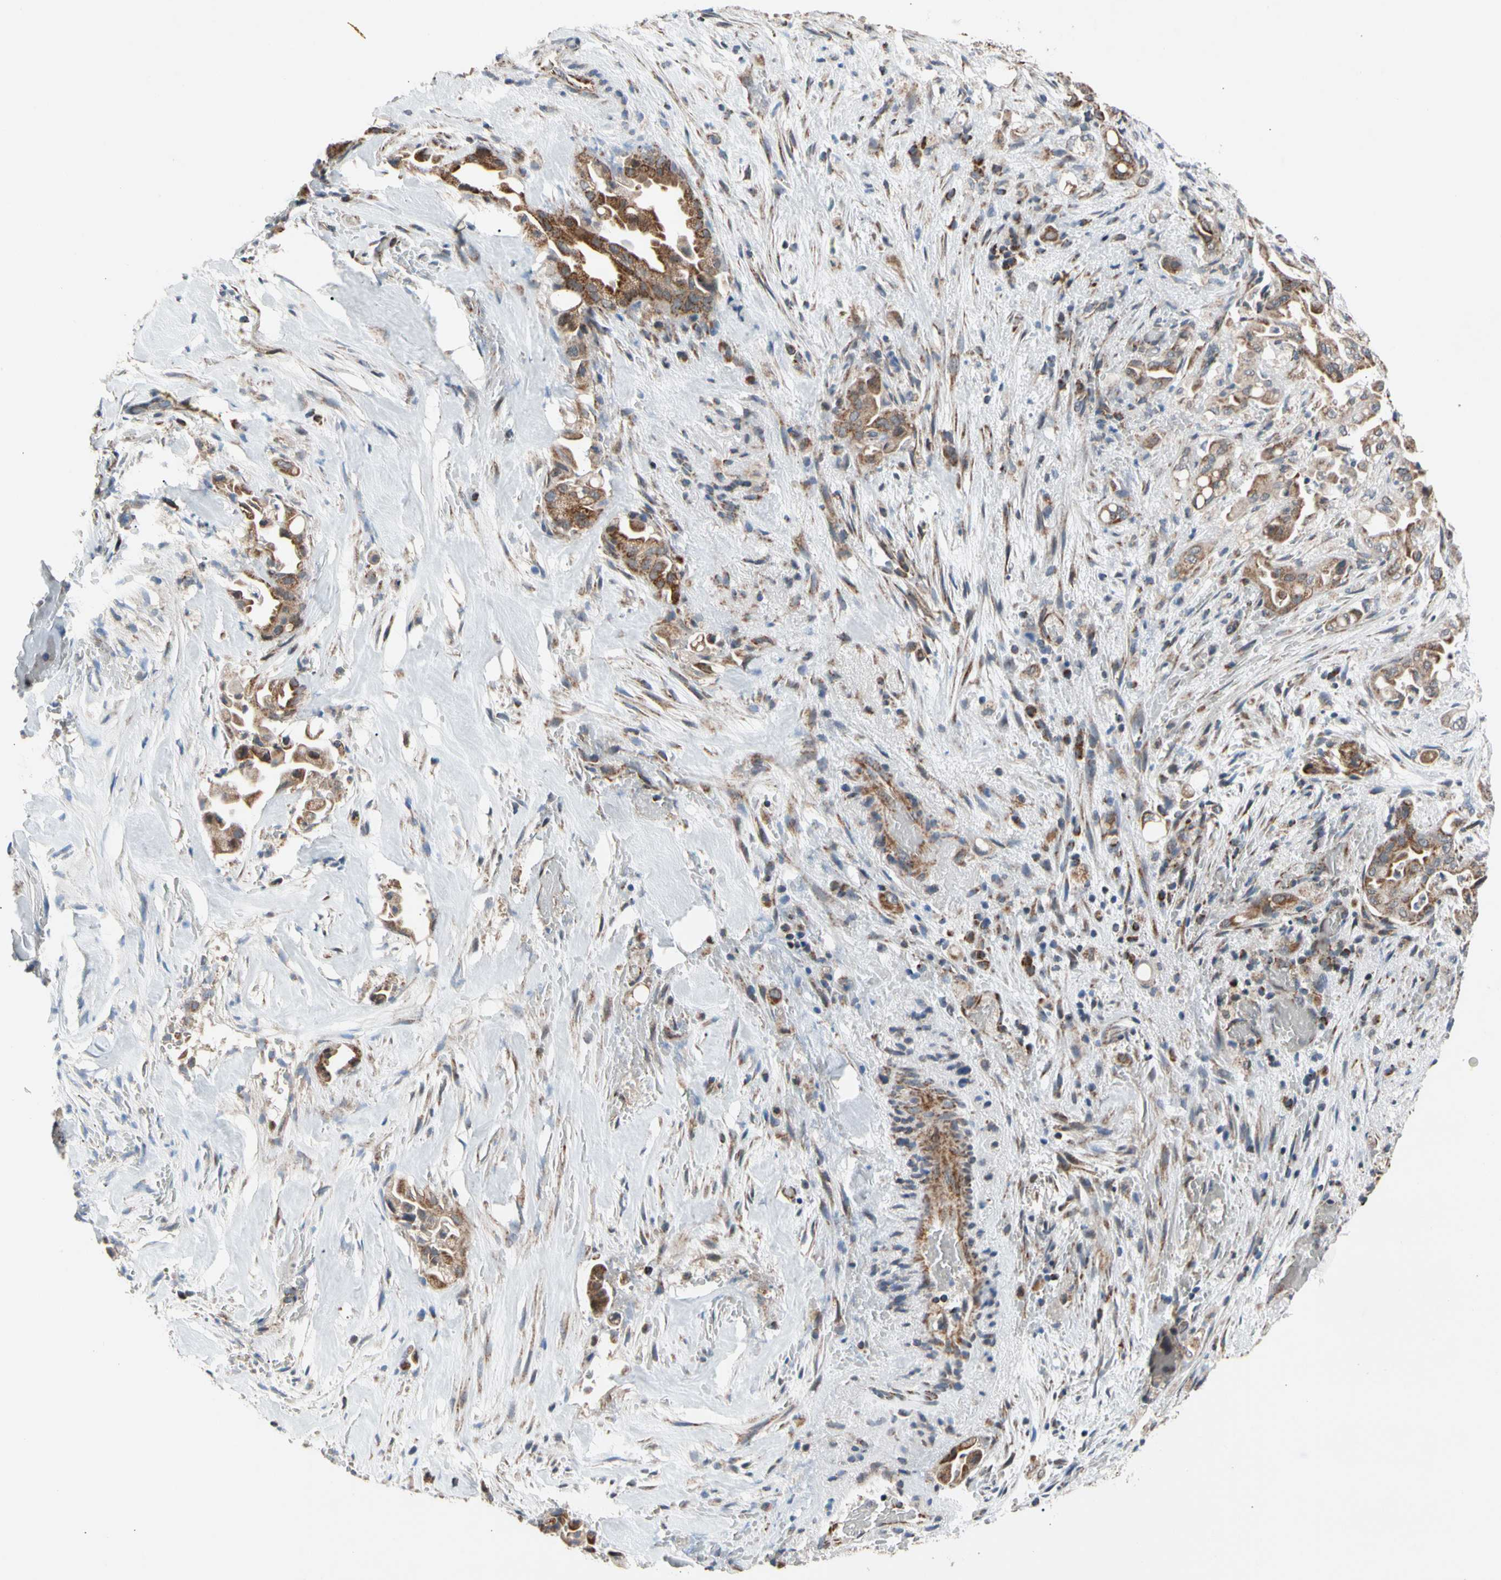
{"staining": {"intensity": "moderate", "quantity": ">75%", "location": "cytoplasmic/membranous"}, "tissue": "liver cancer", "cell_type": "Tumor cells", "image_type": "cancer", "snomed": [{"axis": "morphology", "description": "Cholangiocarcinoma"}, {"axis": "topography", "description": "Liver"}], "caption": "Immunohistochemistry of liver cholangiocarcinoma shows medium levels of moderate cytoplasmic/membranous positivity in approximately >75% of tumor cells.", "gene": "KHDC4", "patient": {"sex": "female", "age": 68}}